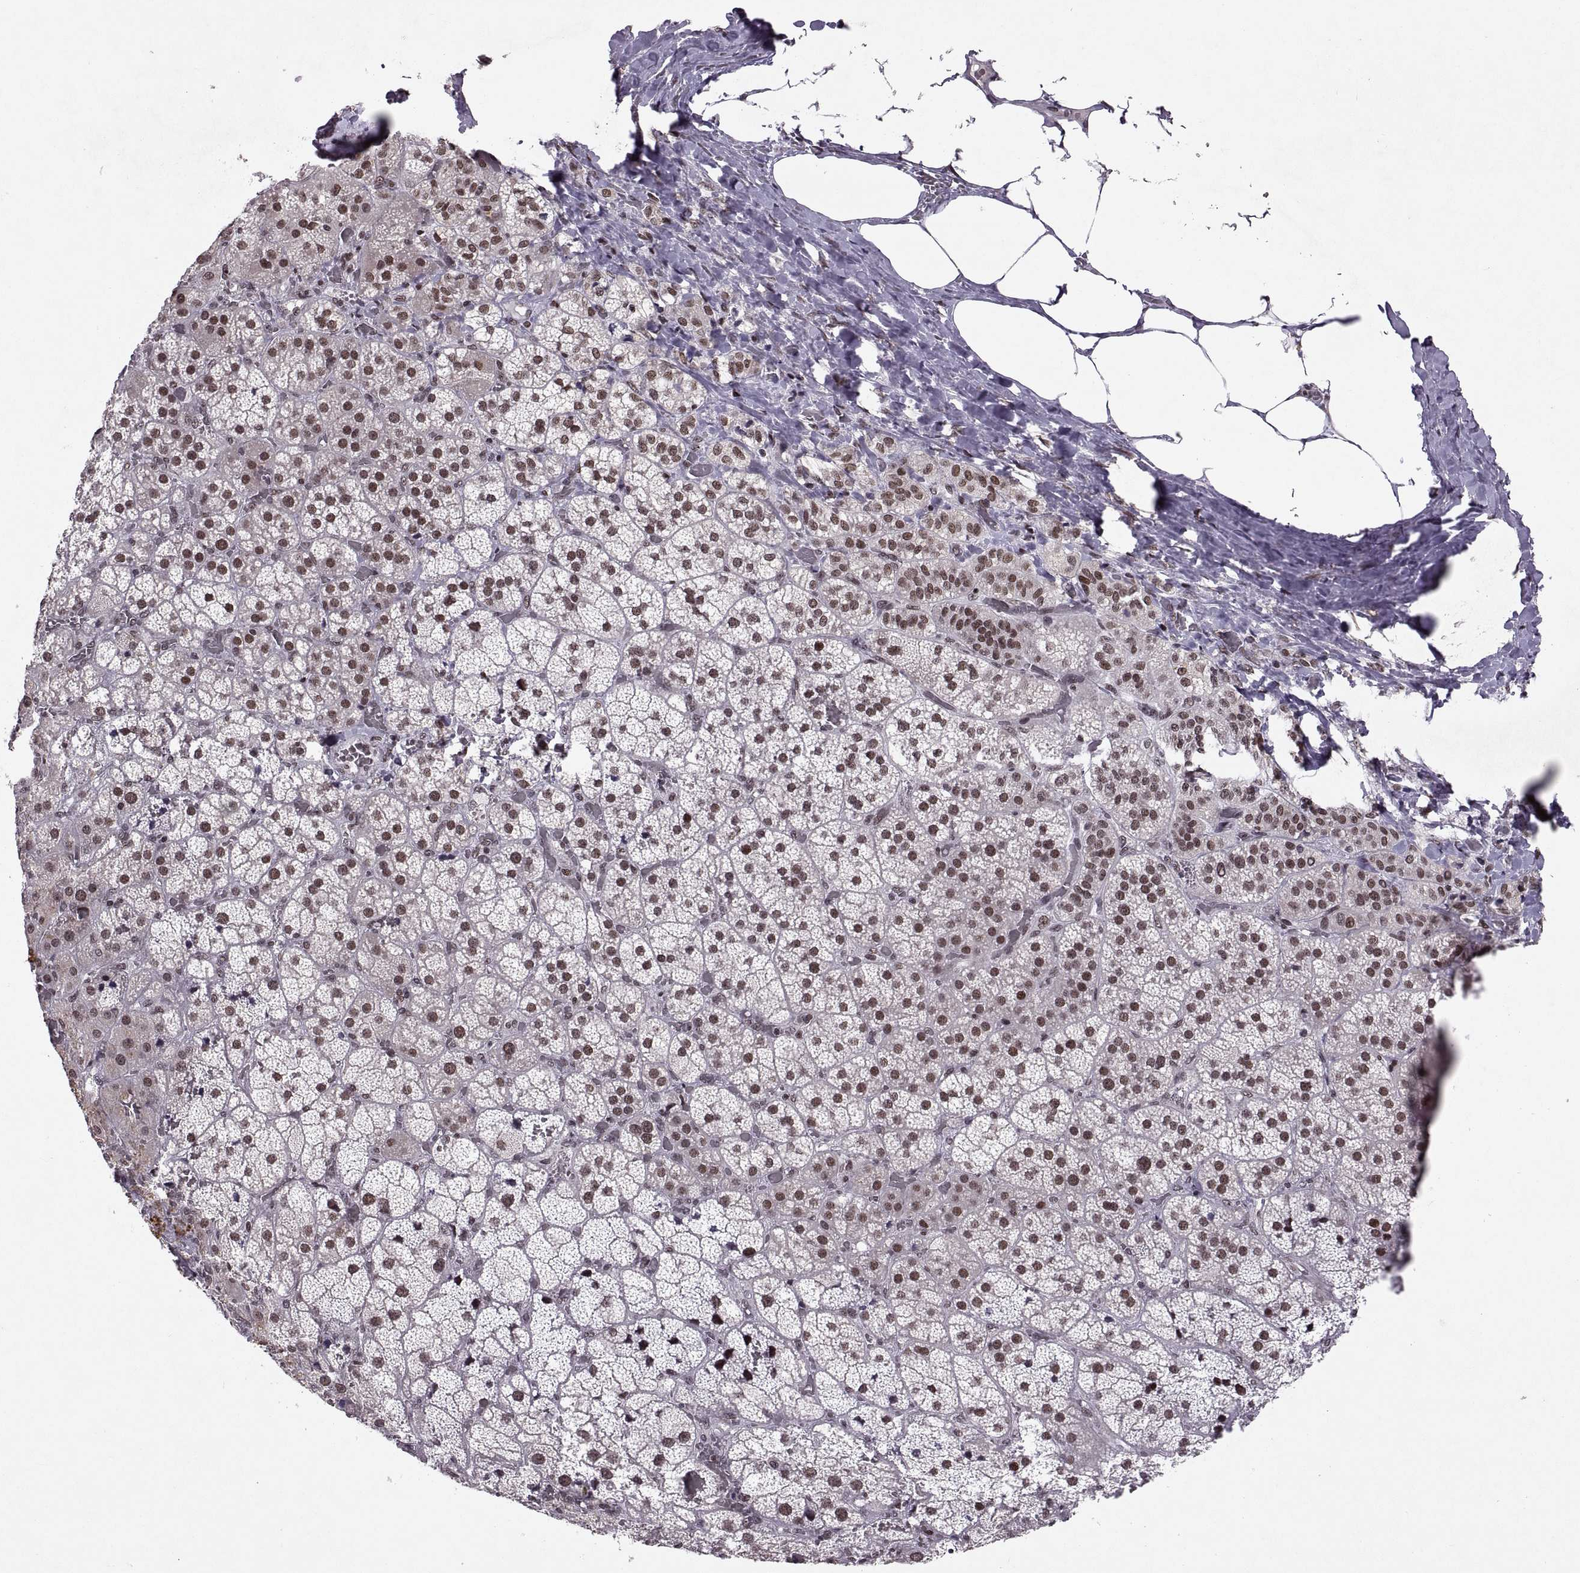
{"staining": {"intensity": "strong", "quantity": "25%-75%", "location": "nuclear"}, "tissue": "adrenal gland", "cell_type": "Glandular cells", "image_type": "normal", "snomed": [{"axis": "morphology", "description": "Normal tissue, NOS"}, {"axis": "topography", "description": "Adrenal gland"}], "caption": "An image of human adrenal gland stained for a protein demonstrates strong nuclear brown staining in glandular cells. (DAB (3,3'-diaminobenzidine) = brown stain, brightfield microscopy at high magnification).", "gene": "MT1E", "patient": {"sex": "male", "age": 57}}